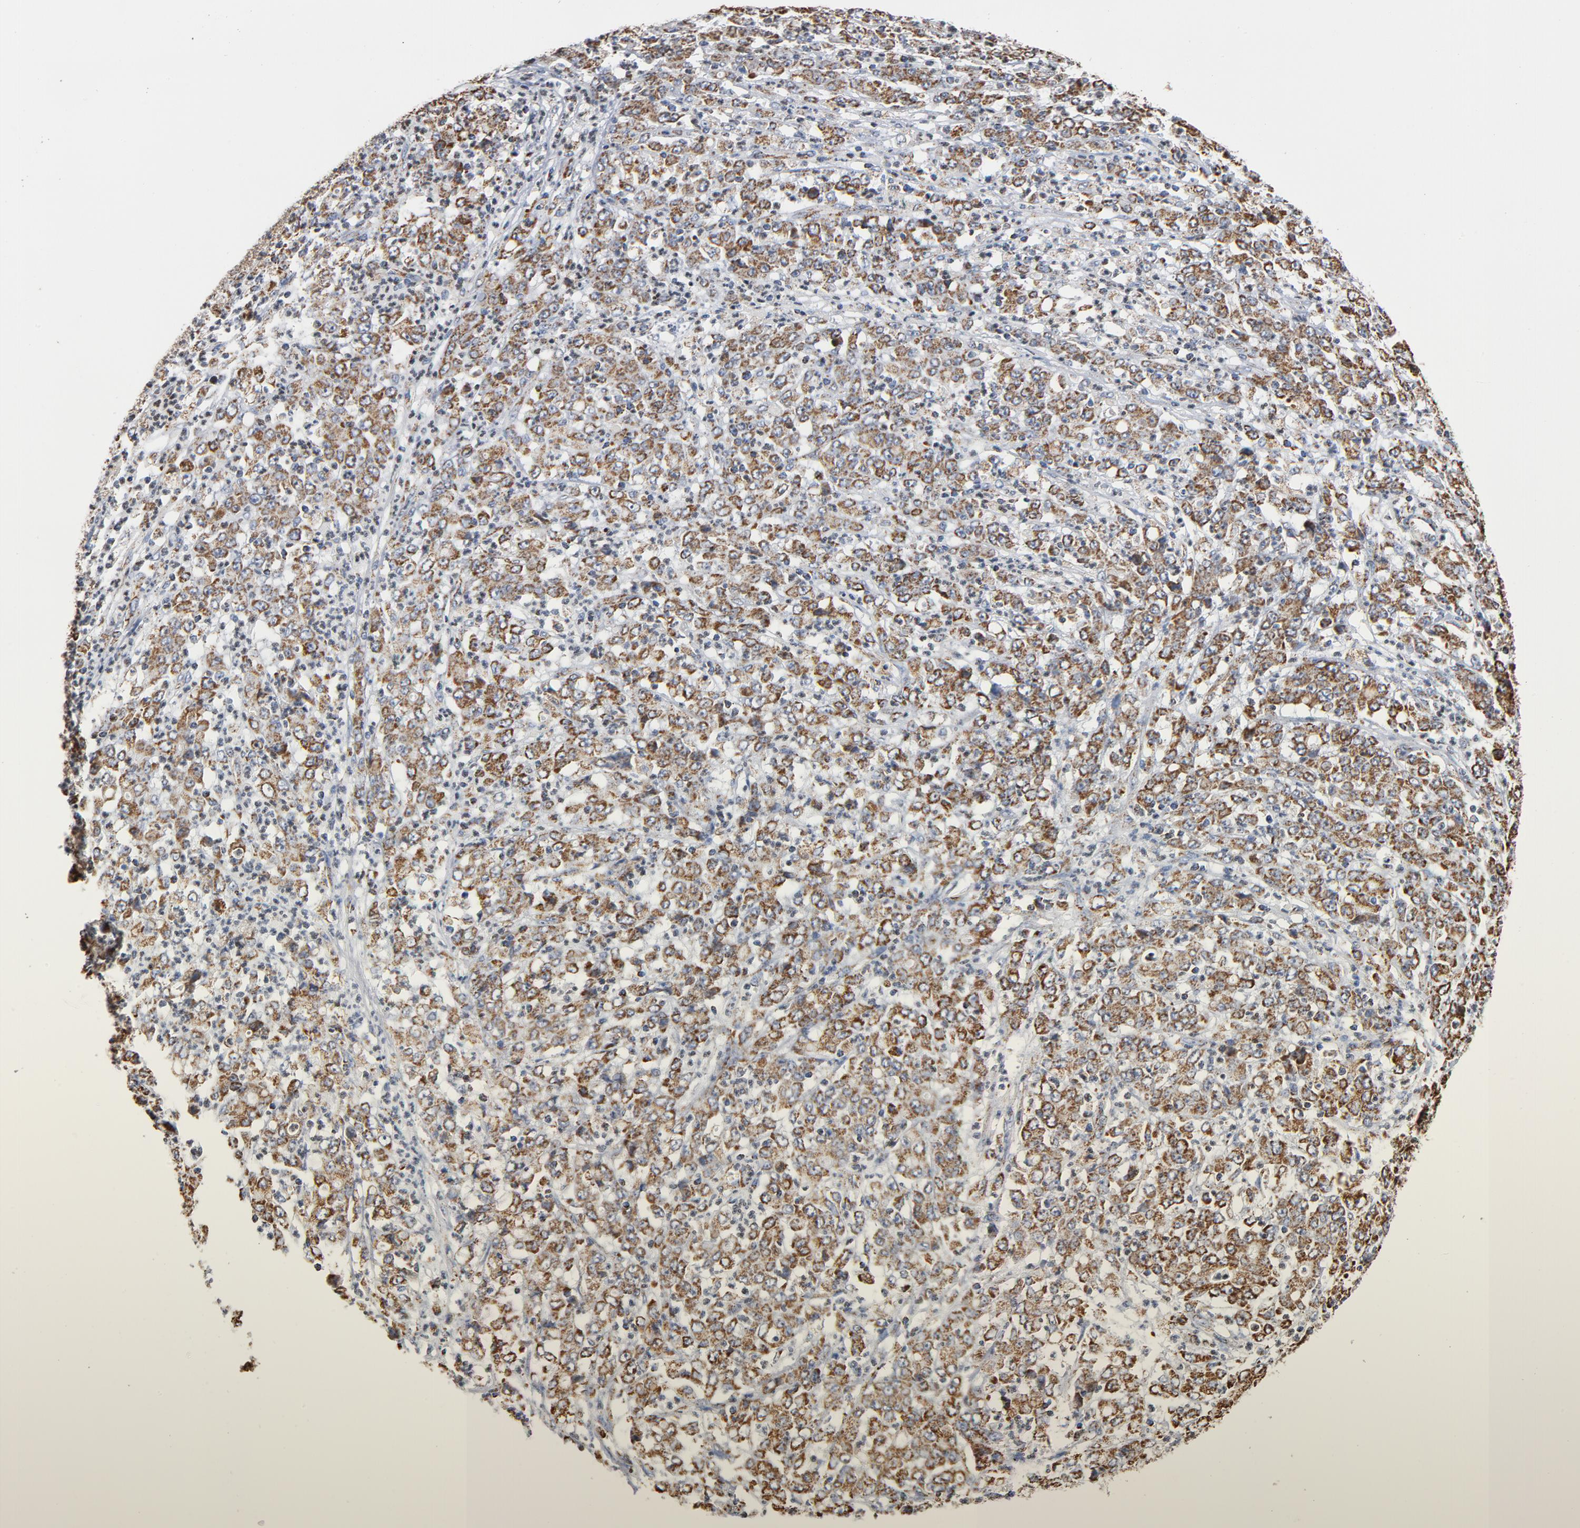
{"staining": {"intensity": "moderate", "quantity": ">75%", "location": "cytoplasmic/membranous"}, "tissue": "stomach cancer", "cell_type": "Tumor cells", "image_type": "cancer", "snomed": [{"axis": "morphology", "description": "Adenocarcinoma, NOS"}, {"axis": "topography", "description": "Stomach, lower"}], "caption": "An immunohistochemistry (IHC) micrograph of neoplastic tissue is shown. Protein staining in brown labels moderate cytoplasmic/membranous positivity in adenocarcinoma (stomach) within tumor cells.", "gene": "NDUFS4", "patient": {"sex": "female", "age": 71}}